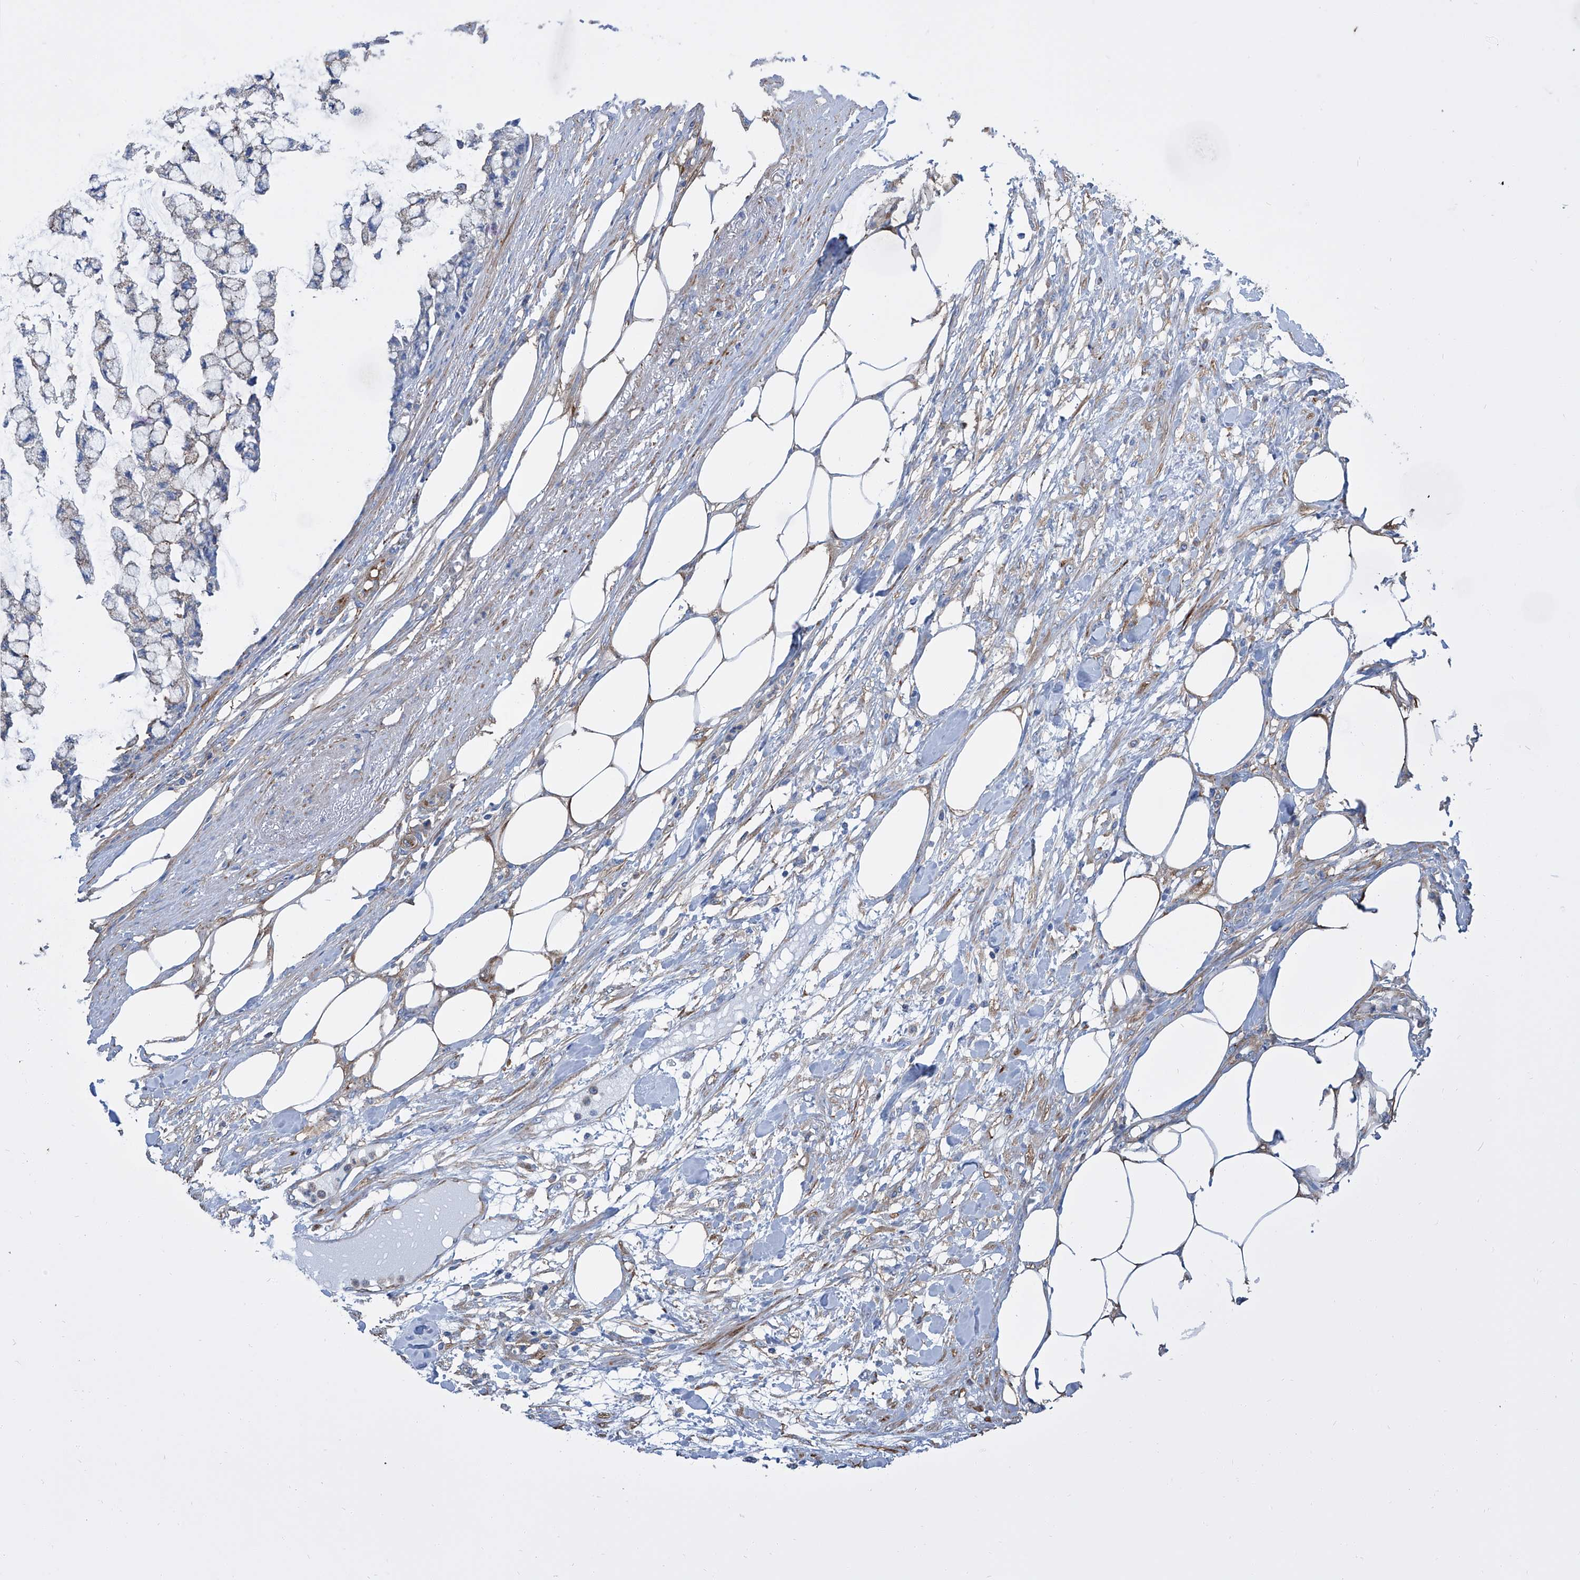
{"staining": {"intensity": "negative", "quantity": "none", "location": "none"}, "tissue": "colorectal cancer", "cell_type": "Tumor cells", "image_type": "cancer", "snomed": [{"axis": "morphology", "description": "Adenocarcinoma, NOS"}, {"axis": "topography", "description": "Colon"}], "caption": "Tumor cells show no significant staining in colorectal adenocarcinoma.", "gene": "GPT", "patient": {"sex": "female", "age": 84}}